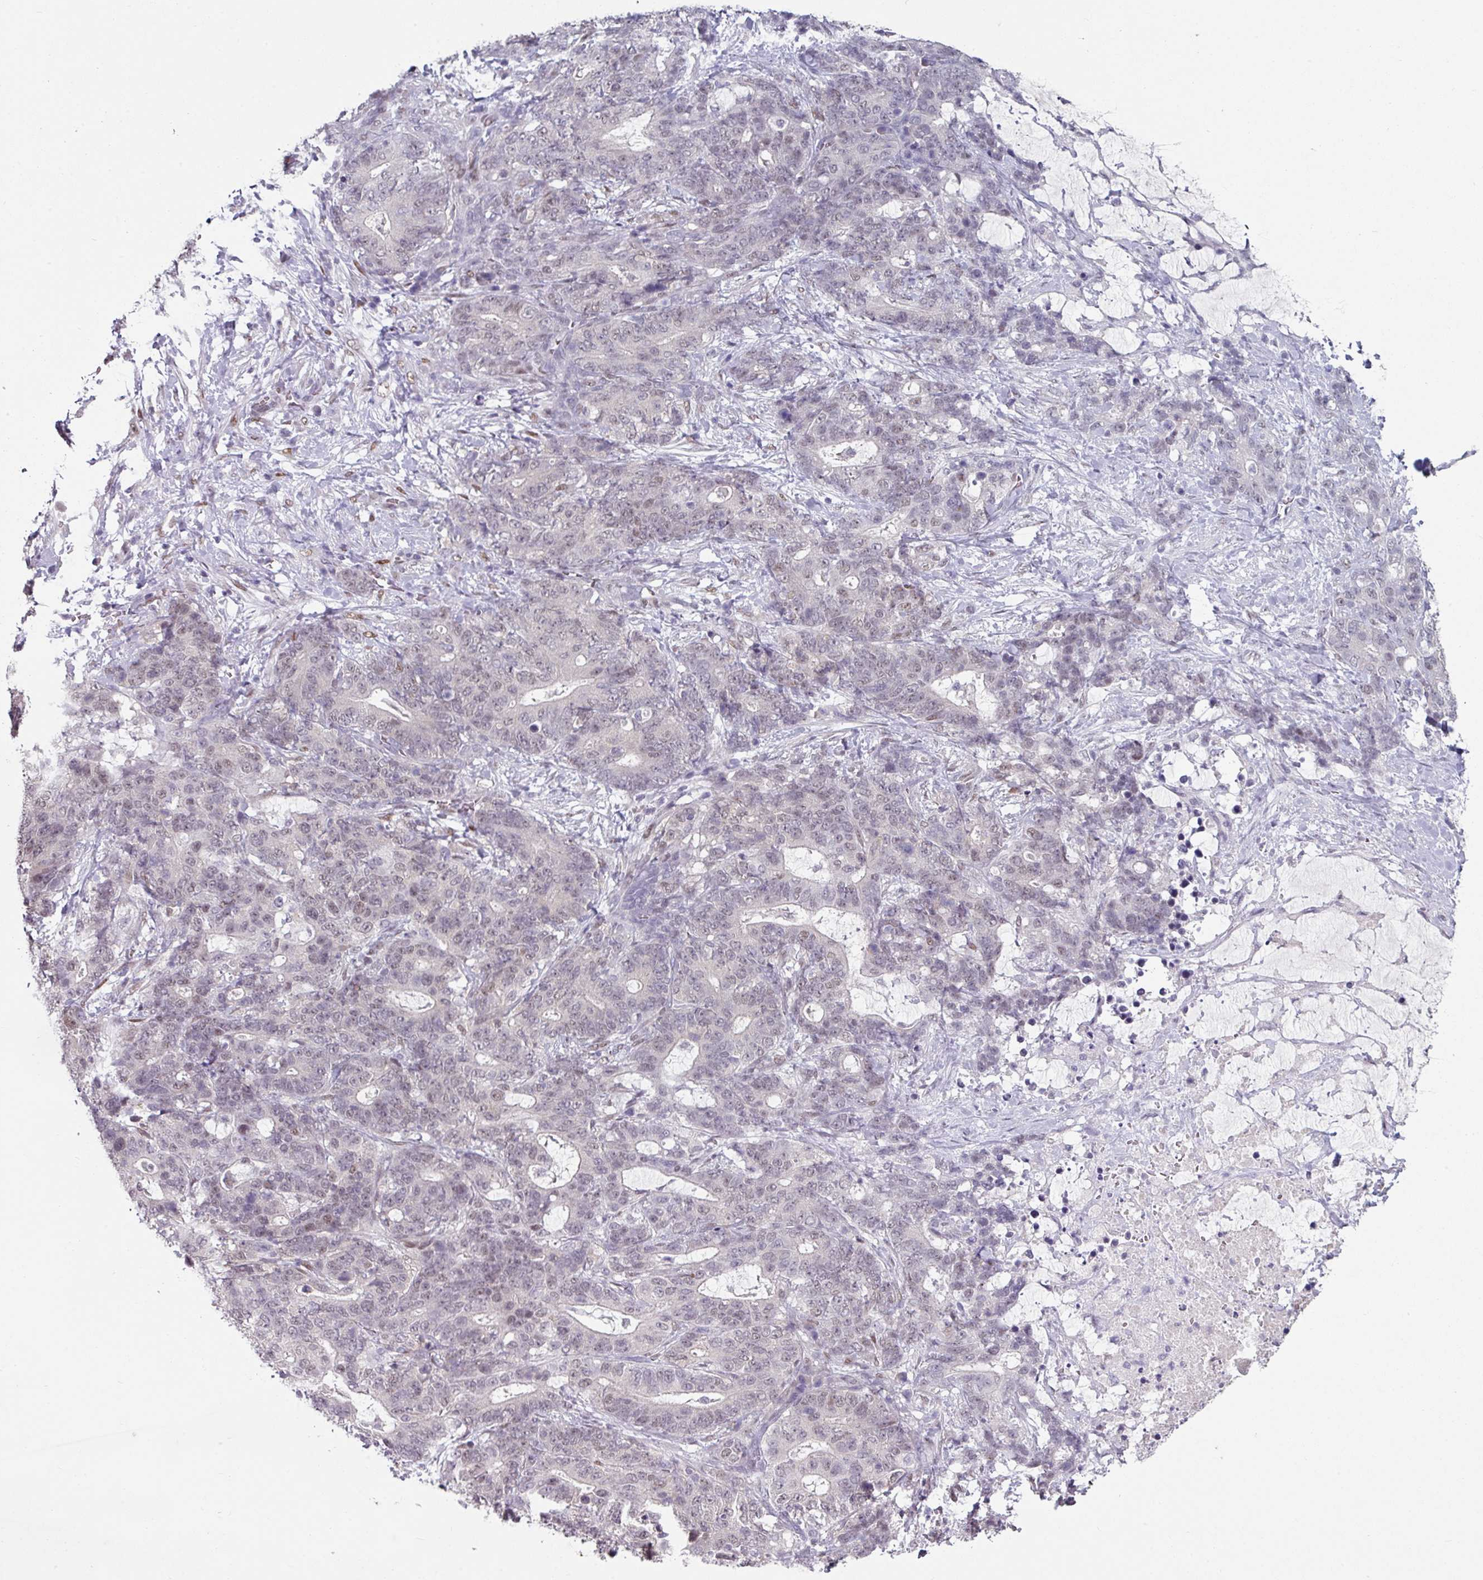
{"staining": {"intensity": "weak", "quantity": ">75%", "location": "nuclear"}, "tissue": "stomach cancer", "cell_type": "Tumor cells", "image_type": "cancer", "snomed": [{"axis": "morphology", "description": "Normal tissue, NOS"}, {"axis": "morphology", "description": "Adenocarcinoma, NOS"}, {"axis": "topography", "description": "Stomach"}], "caption": "A micrograph of human stomach cancer stained for a protein displays weak nuclear brown staining in tumor cells.", "gene": "ELK1", "patient": {"sex": "female", "age": 64}}